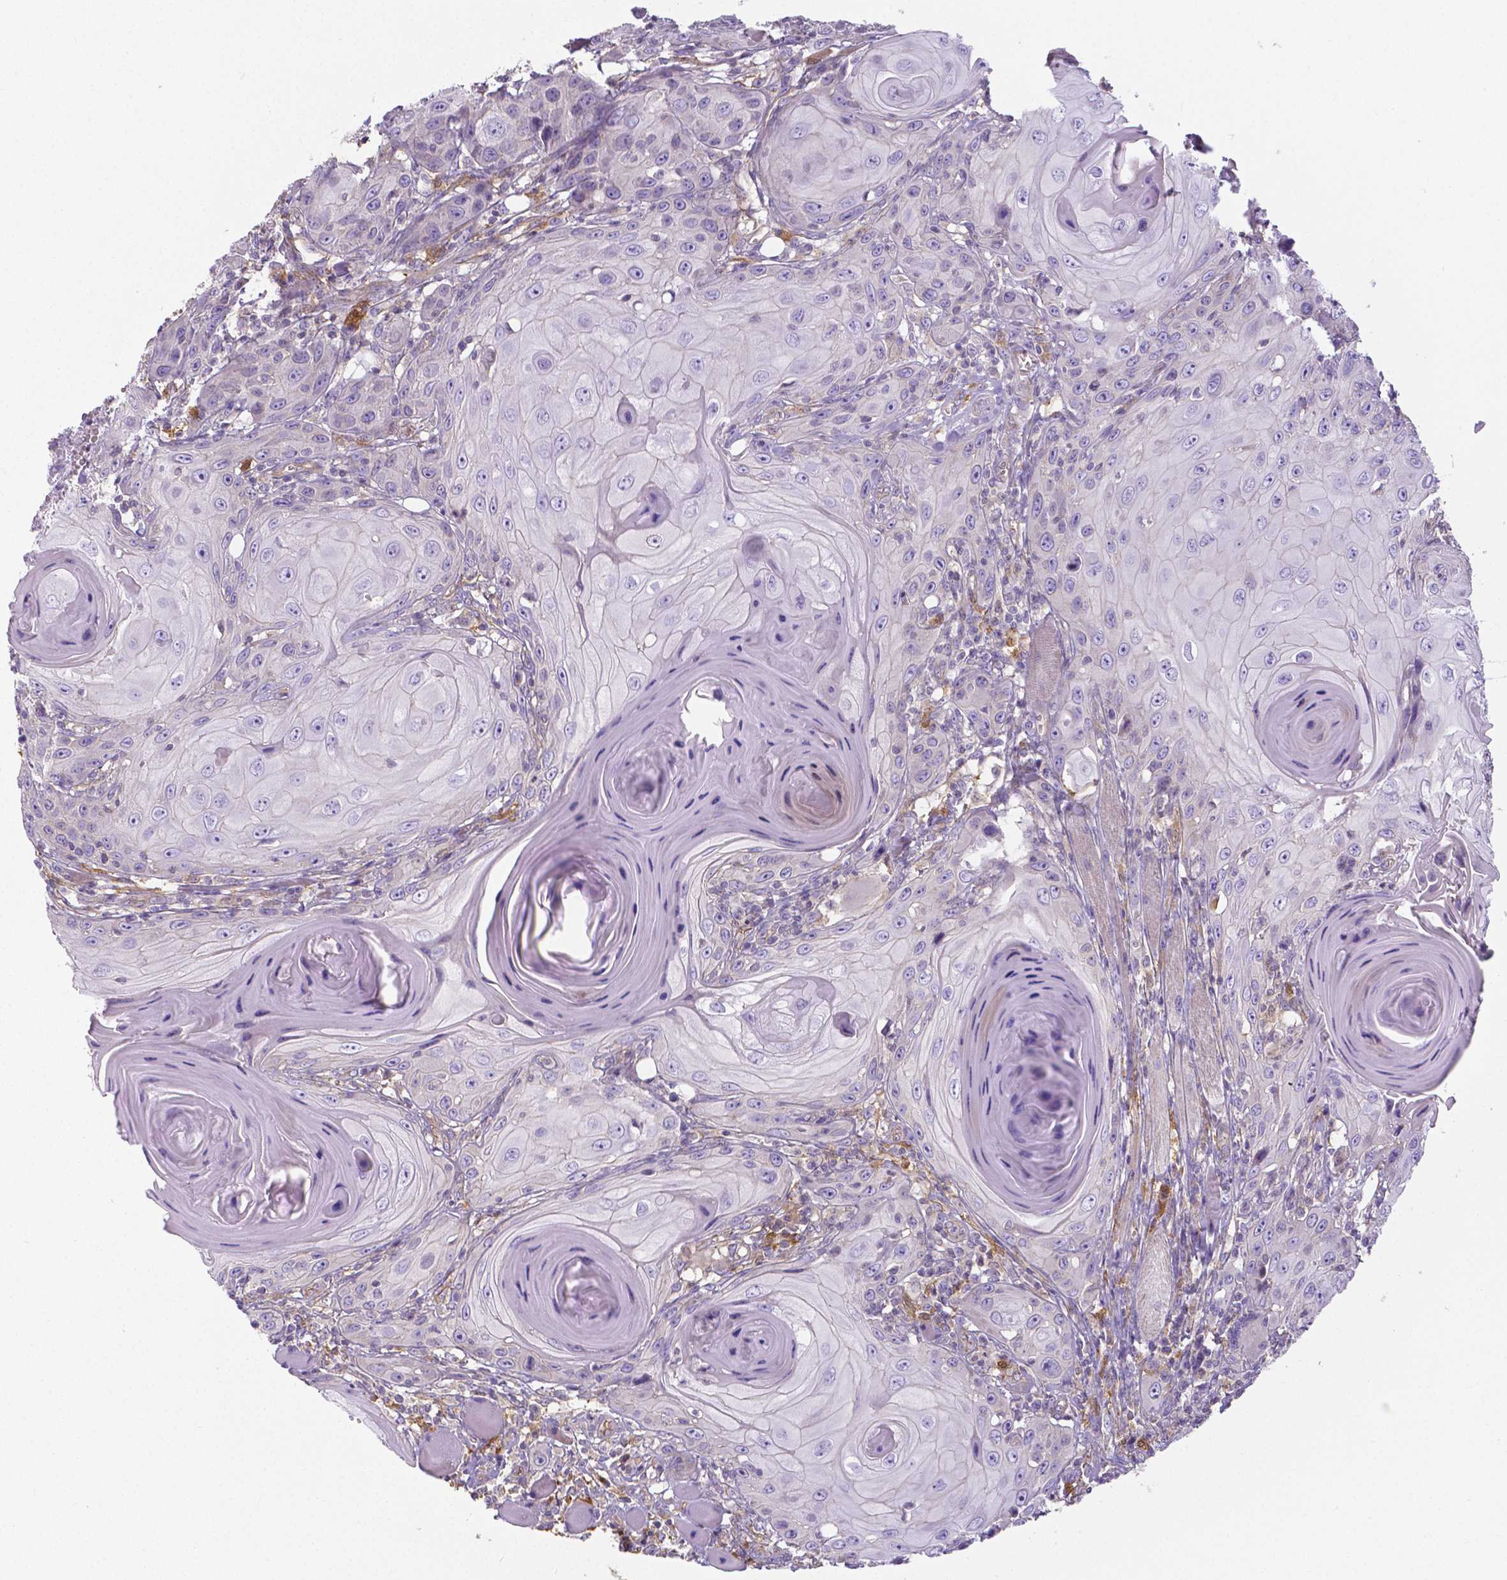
{"staining": {"intensity": "negative", "quantity": "none", "location": "none"}, "tissue": "head and neck cancer", "cell_type": "Tumor cells", "image_type": "cancer", "snomed": [{"axis": "morphology", "description": "Squamous cell carcinoma, NOS"}, {"axis": "topography", "description": "Head-Neck"}], "caption": "DAB immunohistochemical staining of head and neck cancer (squamous cell carcinoma) exhibits no significant positivity in tumor cells. (DAB (3,3'-diaminobenzidine) immunohistochemistry visualized using brightfield microscopy, high magnification).", "gene": "CRMP1", "patient": {"sex": "female", "age": 80}}